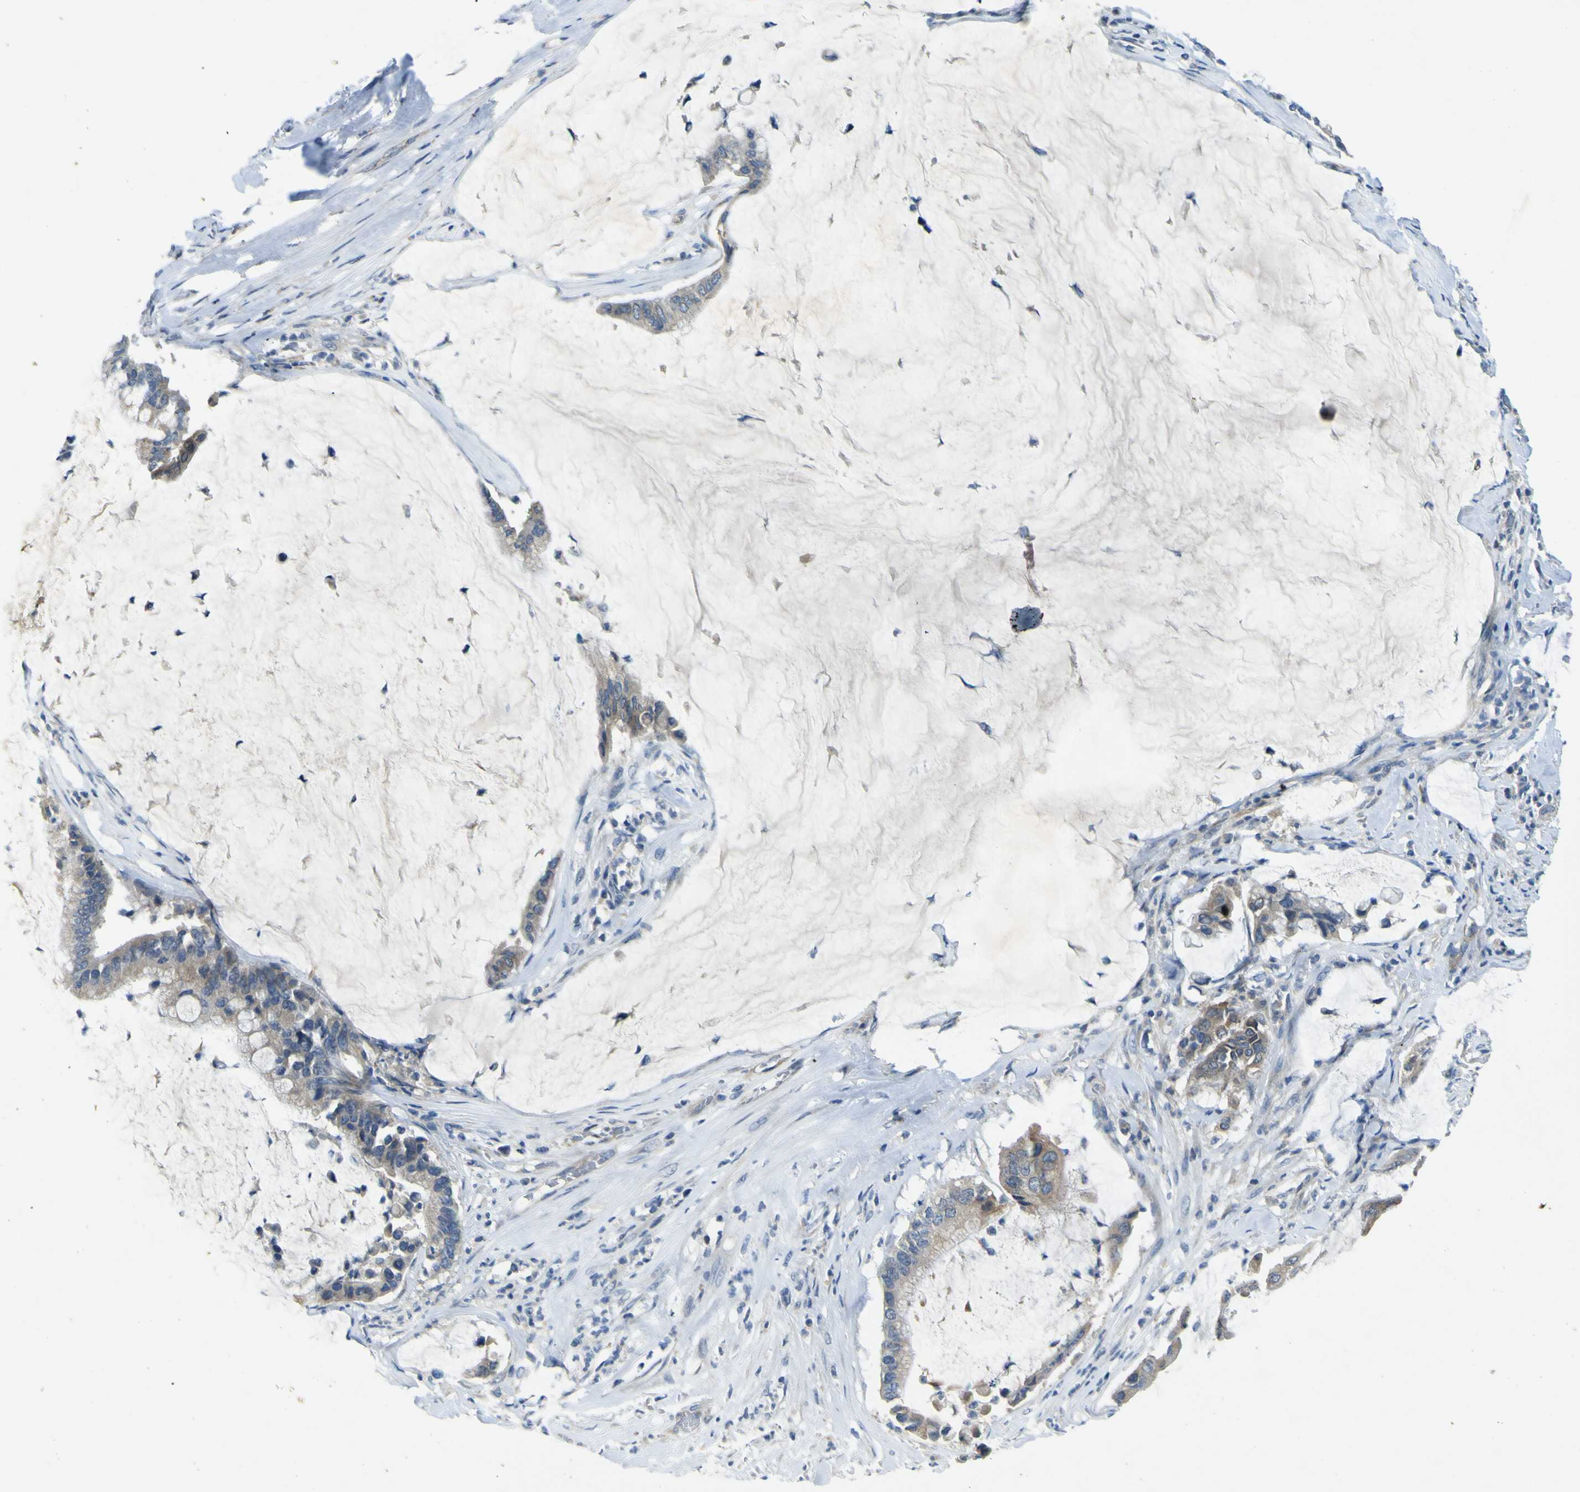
{"staining": {"intensity": "weak", "quantity": ">75%", "location": "cytoplasmic/membranous"}, "tissue": "pancreatic cancer", "cell_type": "Tumor cells", "image_type": "cancer", "snomed": [{"axis": "morphology", "description": "Adenocarcinoma, NOS"}, {"axis": "topography", "description": "Pancreas"}], "caption": "This is a histology image of immunohistochemistry staining of pancreatic adenocarcinoma, which shows weak positivity in the cytoplasmic/membranous of tumor cells.", "gene": "LDLR", "patient": {"sex": "male", "age": 41}}